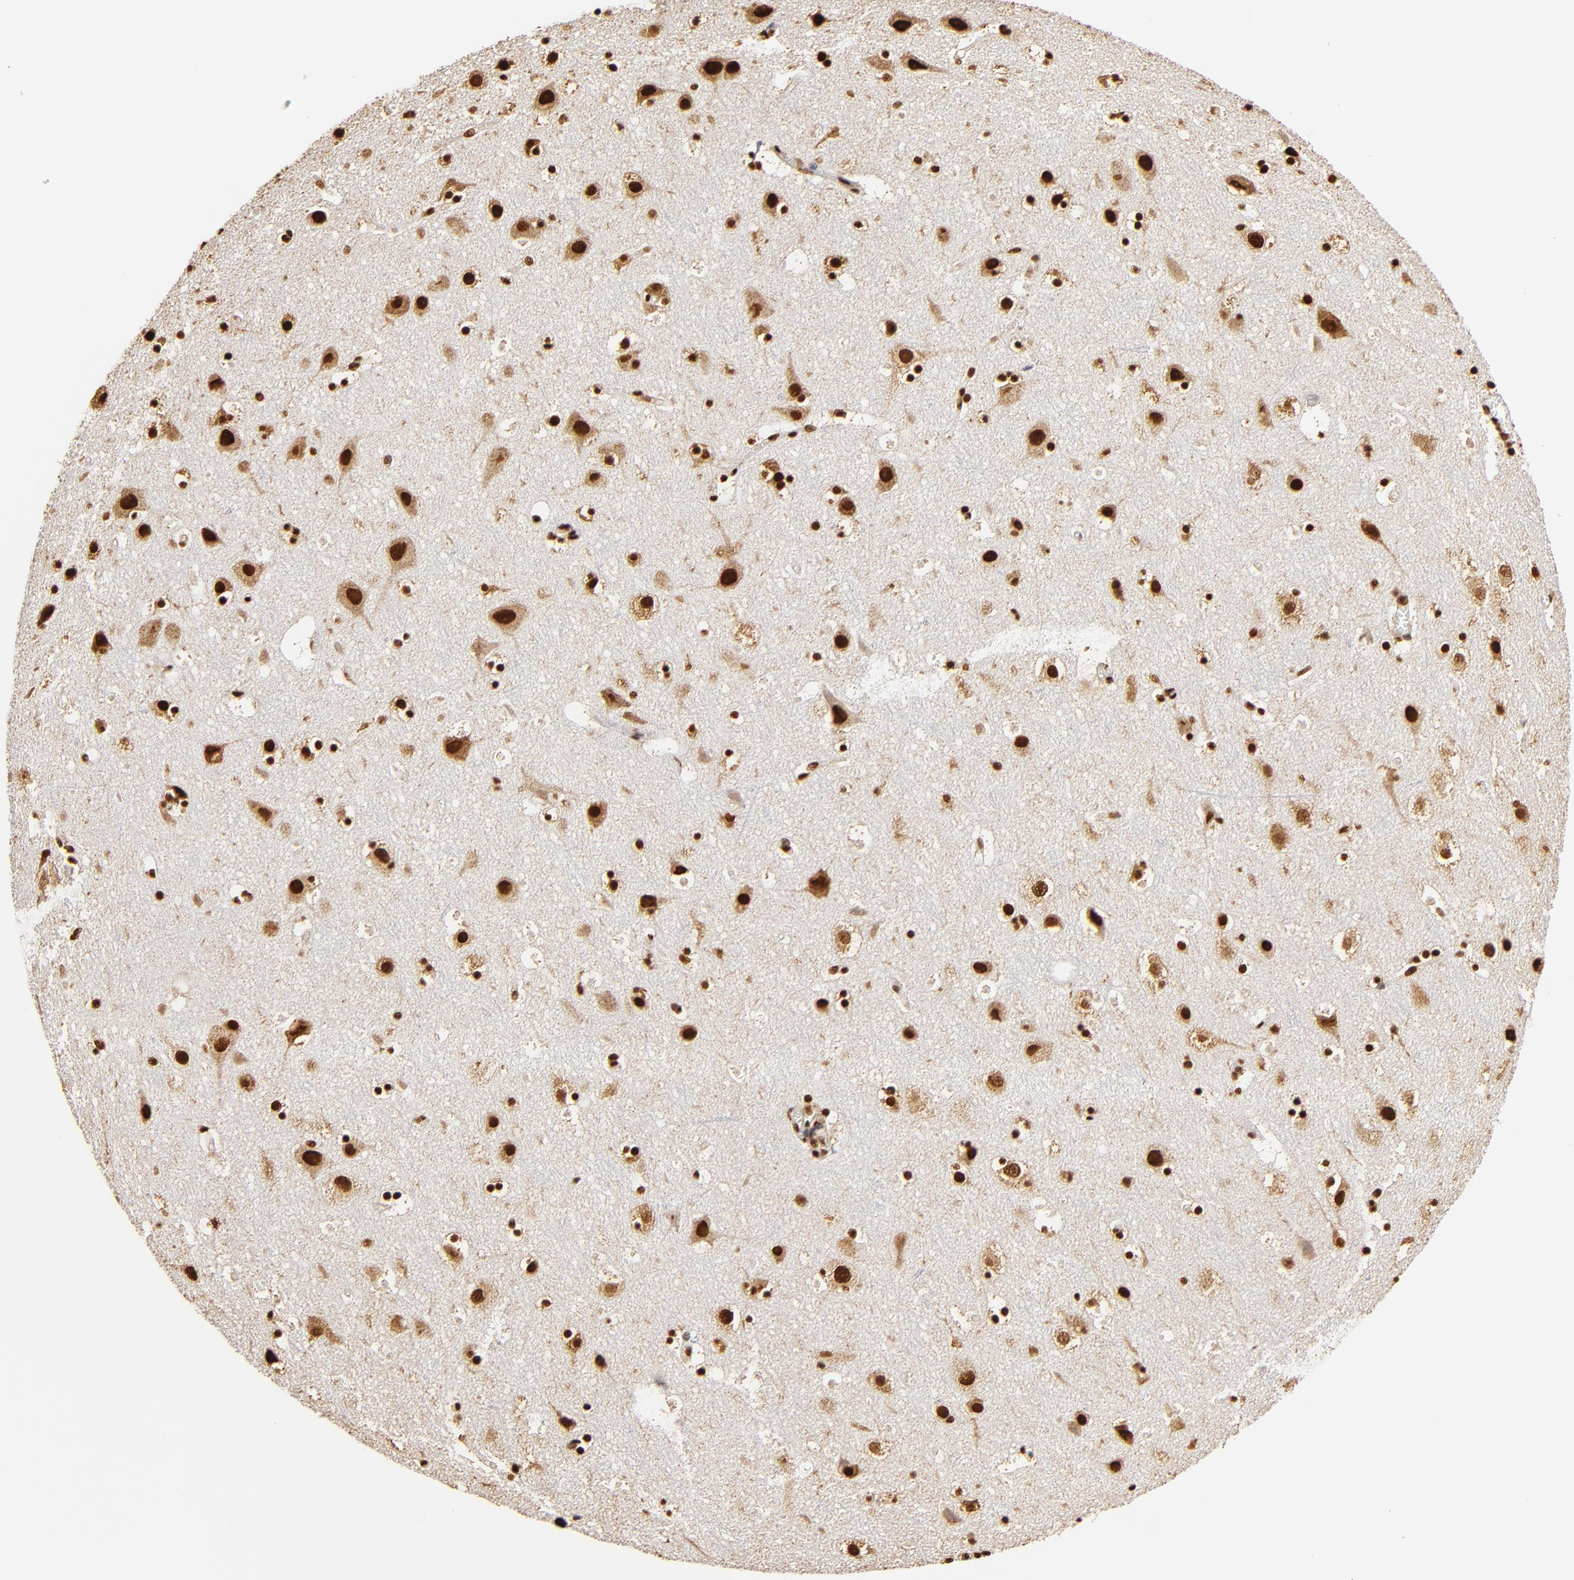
{"staining": {"intensity": "strong", "quantity": ">75%", "location": "nuclear"}, "tissue": "cerebral cortex", "cell_type": "Endothelial cells", "image_type": "normal", "snomed": [{"axis": "morphology", "description": "Normal tissue, NOS"}, {"axis": "topography", "description": "Cerebral cortex"}], "caption": "Endothelial cells exhibit strong nuclear staining in approximately >75% of cells in benign cerebral cortex.", "gene": "ILF3", "patient": {"sex": "male", "age": 45}}